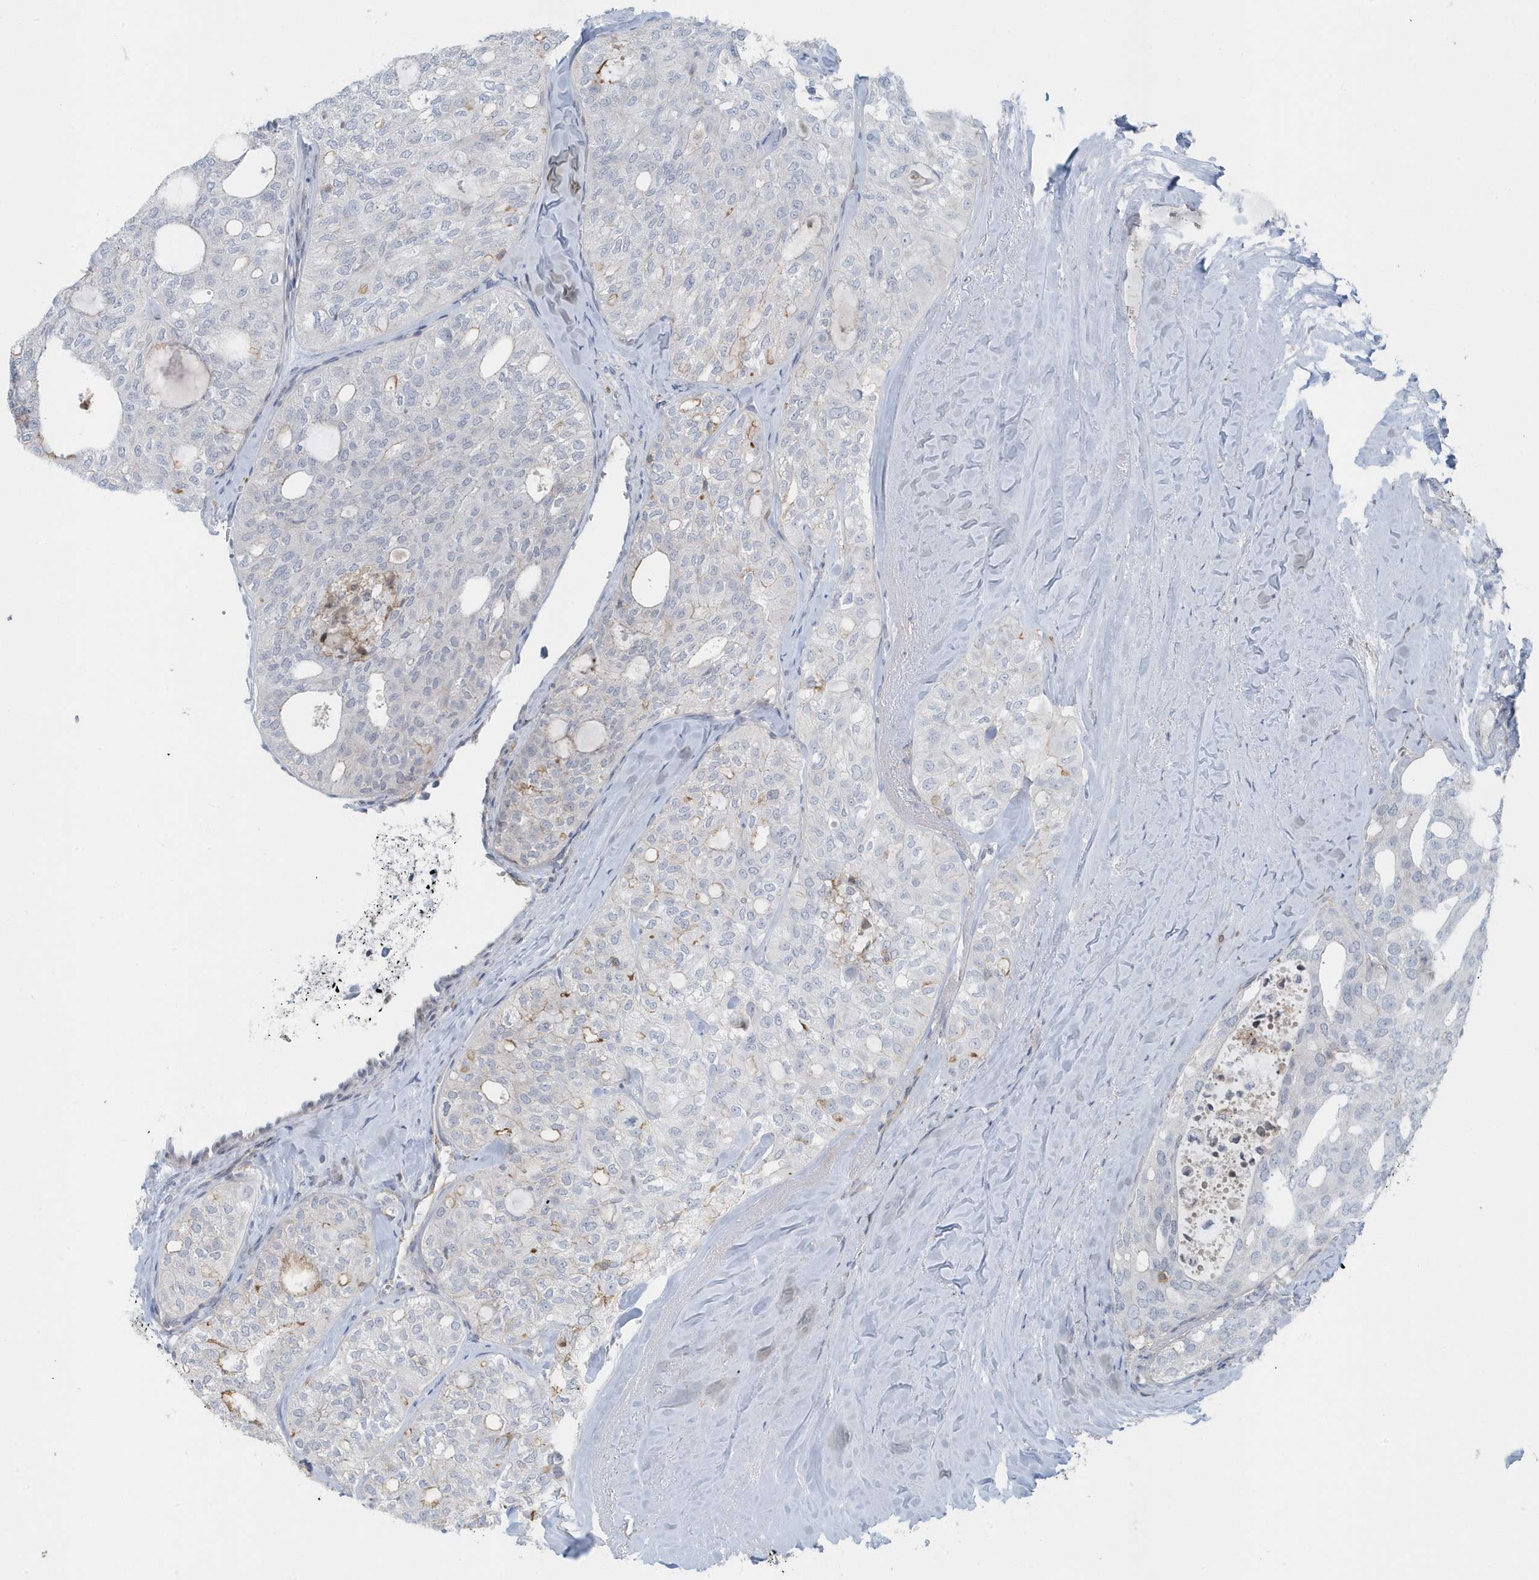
{"staining": {"intensity": "negative", "quantity": "none", "location": "none"}, "tissue": "thyroid cancer", "cell_type": "Tumor cells", "image_type": "cancer", "snomed": [{"axis": "morphology", "description": "Follicular adenoma carcinoma, NOS"}, {"axis": "topography", "description": "Thyroid gland"}], "caption": "This is an IHC photomicrograph of human thyroid cancer (follicular adenoma carcinoma). There is no expression in tumor cells.", "gene": "CACNB2", "patient": {"sex": "male", "age": 75}}